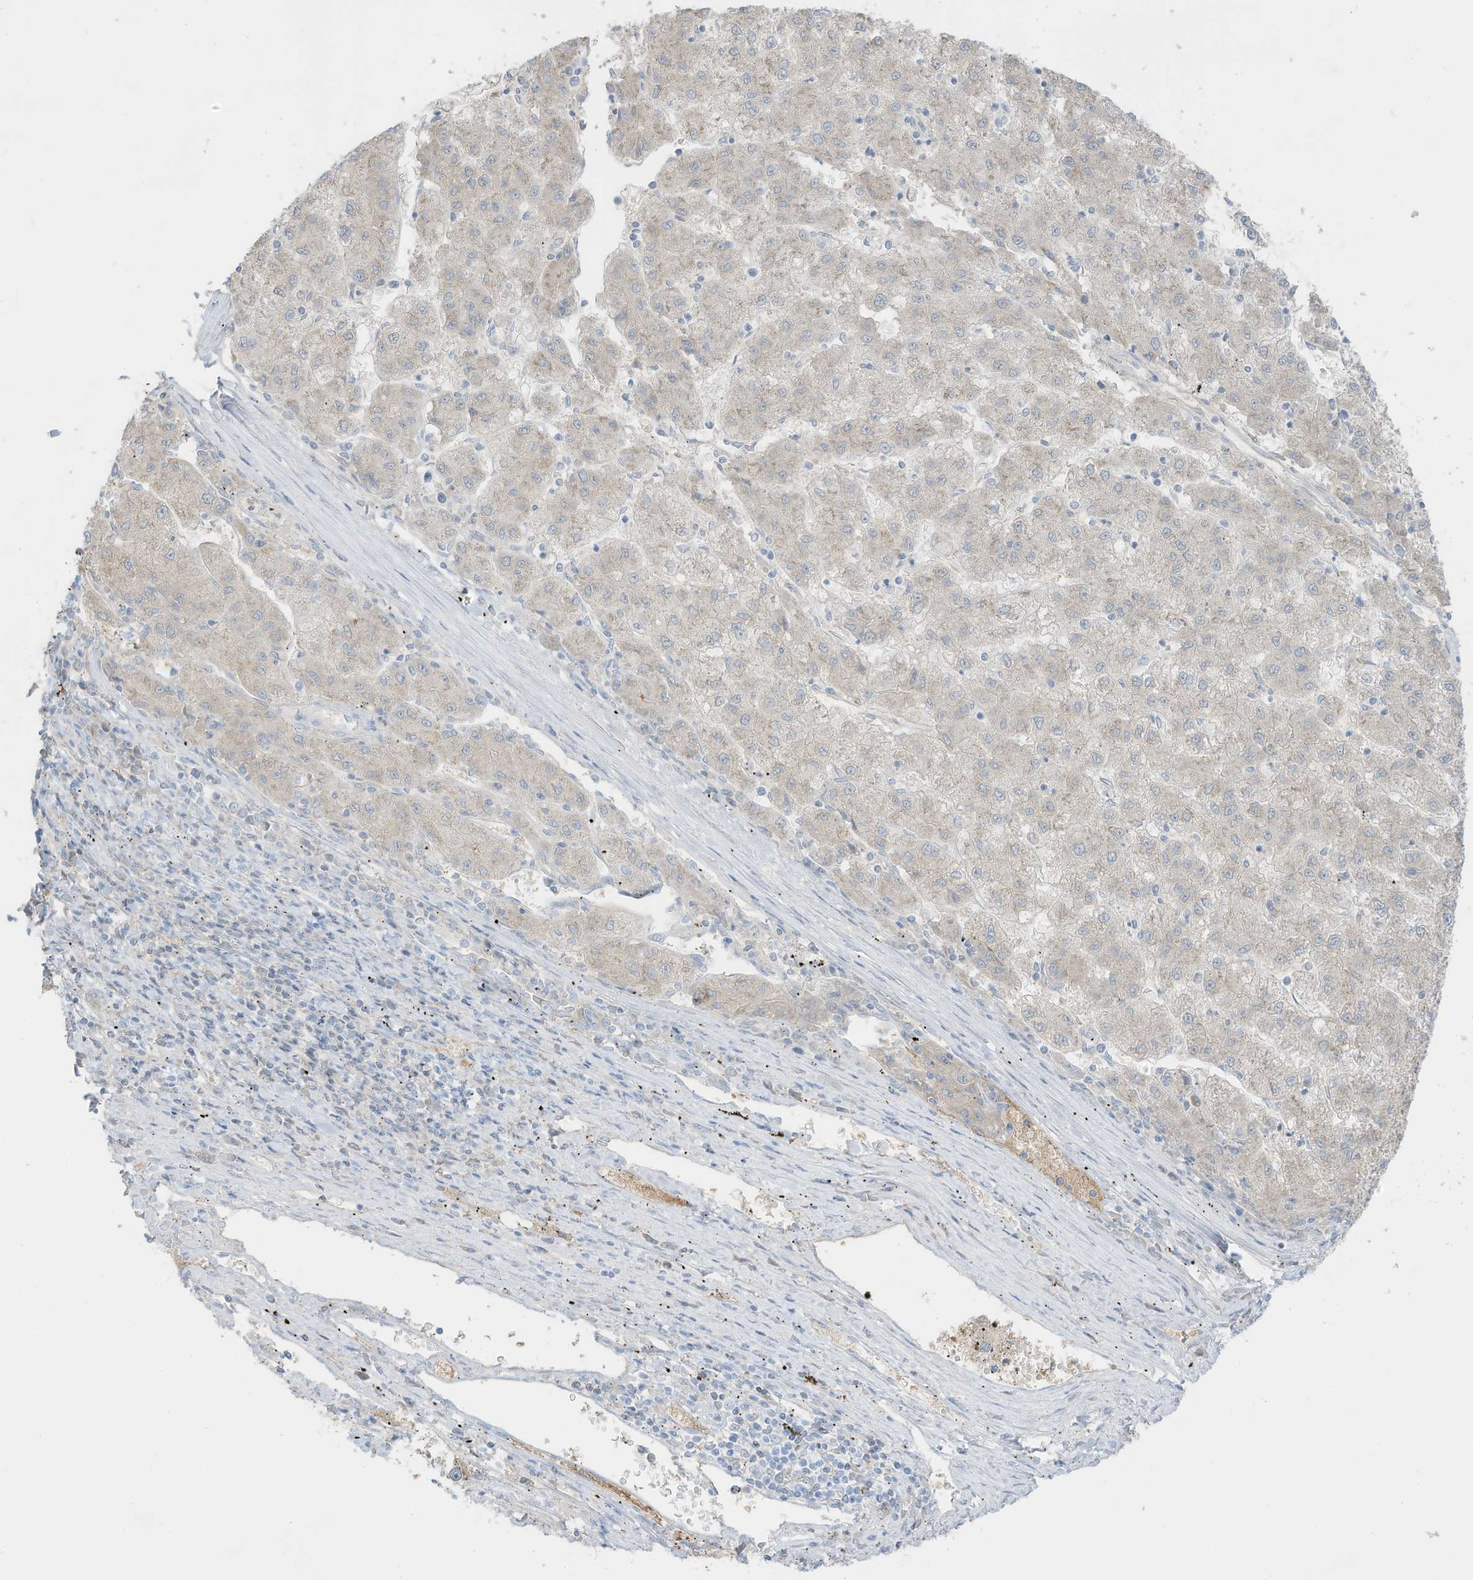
{"staining": {"intensity": "negative", "quantity": "none", "location": "none"}, "tissue": "liver cancer", "cell_type": "Tumor cells", "image_type": "cancer", "snomed": [{"axis": "morphology", "description": "Carcinoma, Hepatocellular, NOS"}, {"axis": "topography", "description": "Liver"}], "caption": "IHC image of human hepatocellular carcinoma (liver) stained for a protein (brown), which displays no positivity in tumor cells.", "gene": "HSD17B13", "patient": {"sex": "male", "age": 72}}